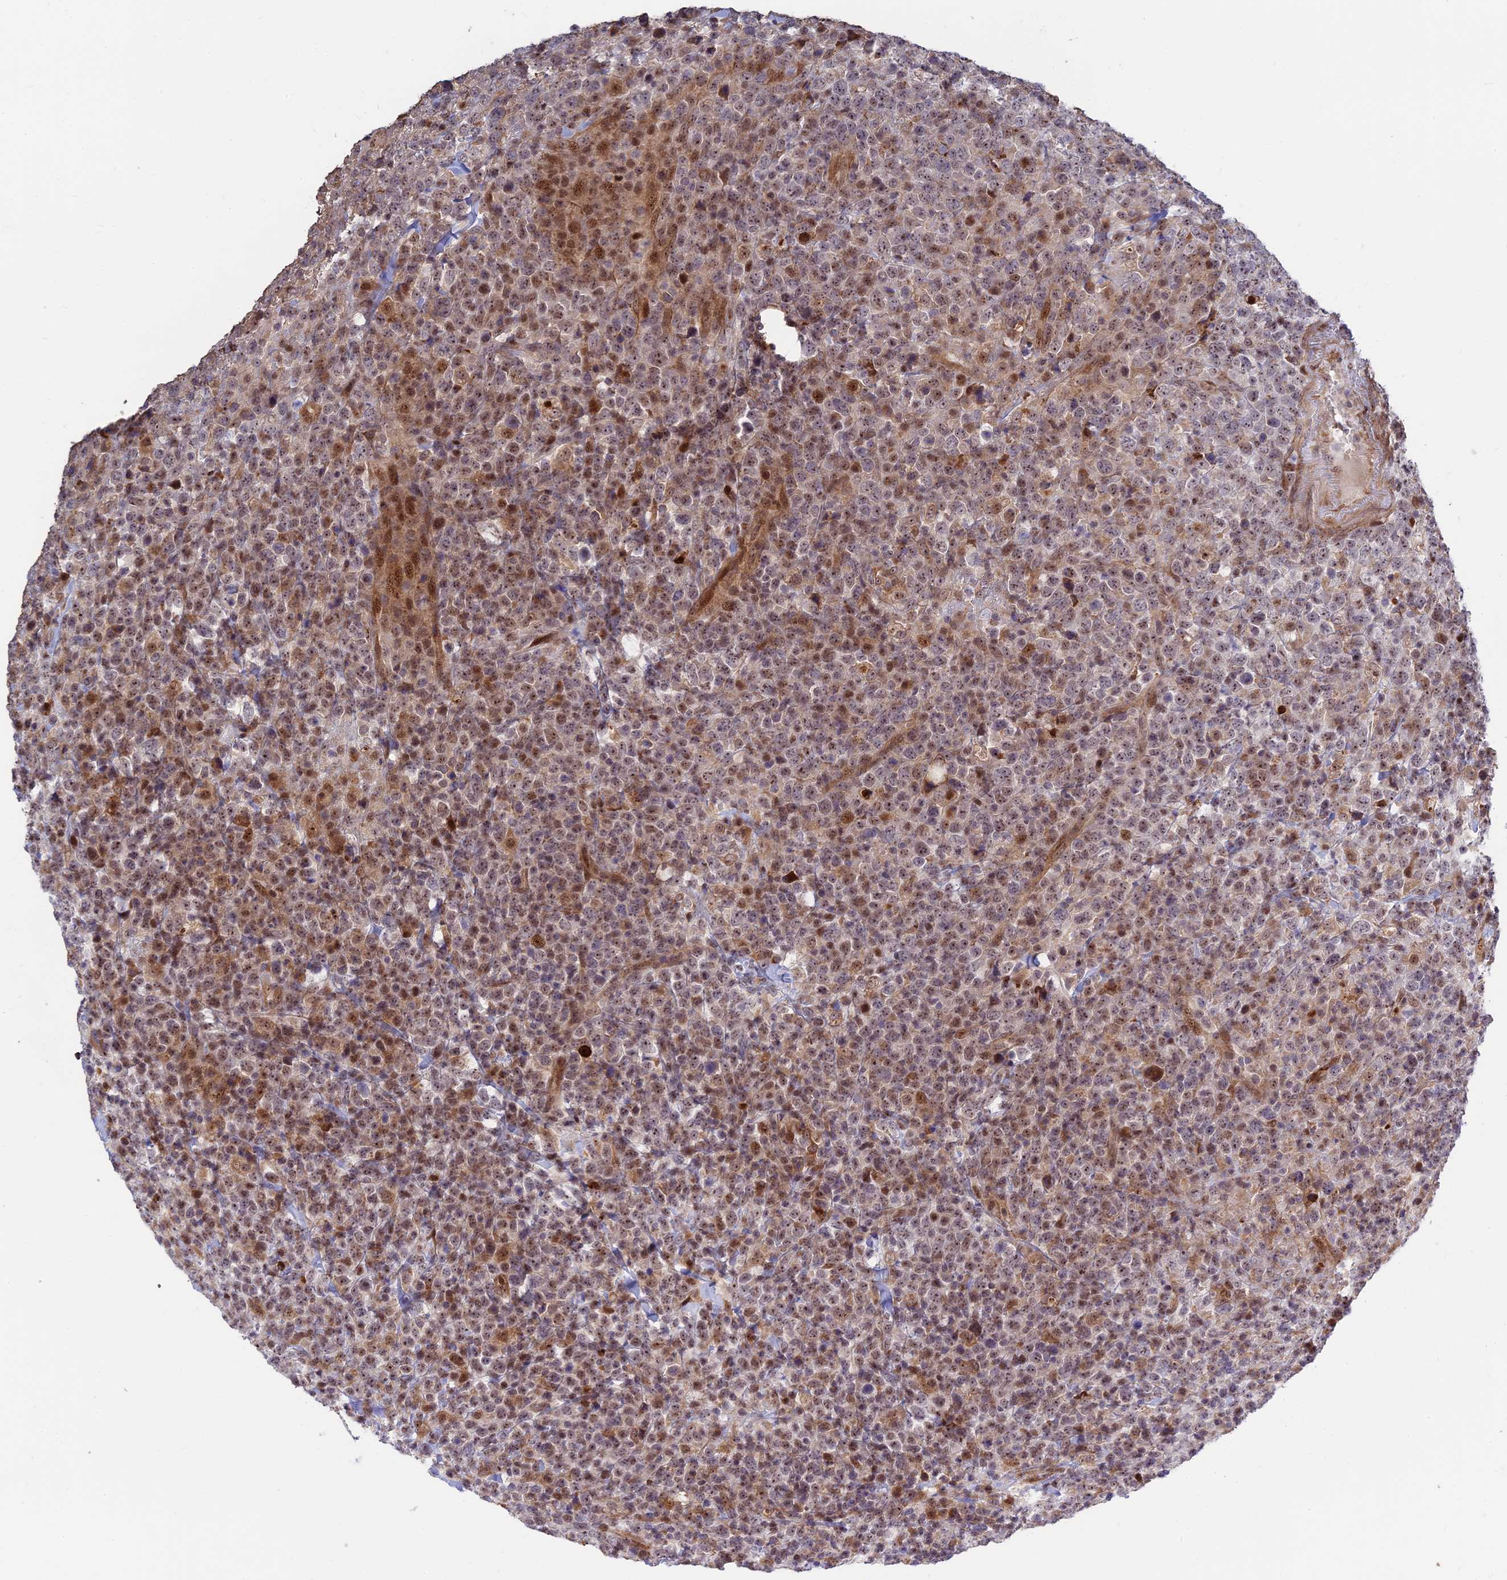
{"staining": {"intensity": "moderate", "quantity": ">75%", "location": "nuclear"}, "tissue": "lymphoma", "cell_type": "Tumor cells", "image_type": "cancer", "snomed": [{"axis": "morphology", "description": "Malignant lymphoma, non-Hodgkin's type, High grade"}, {"axis": "topography", "description": "Colon"}], "caption": "Immunohistochemistry image of neoplastic tissue: lymphoma stained using immunohistochemistry (IHC) reveals medium levels of moderate protein expression localized specifically in the nuclear of tumor cells, appearing as a nuclear brown color.", "gene": "UFSP2", "patient": {"sex": "female", "age": 53}}